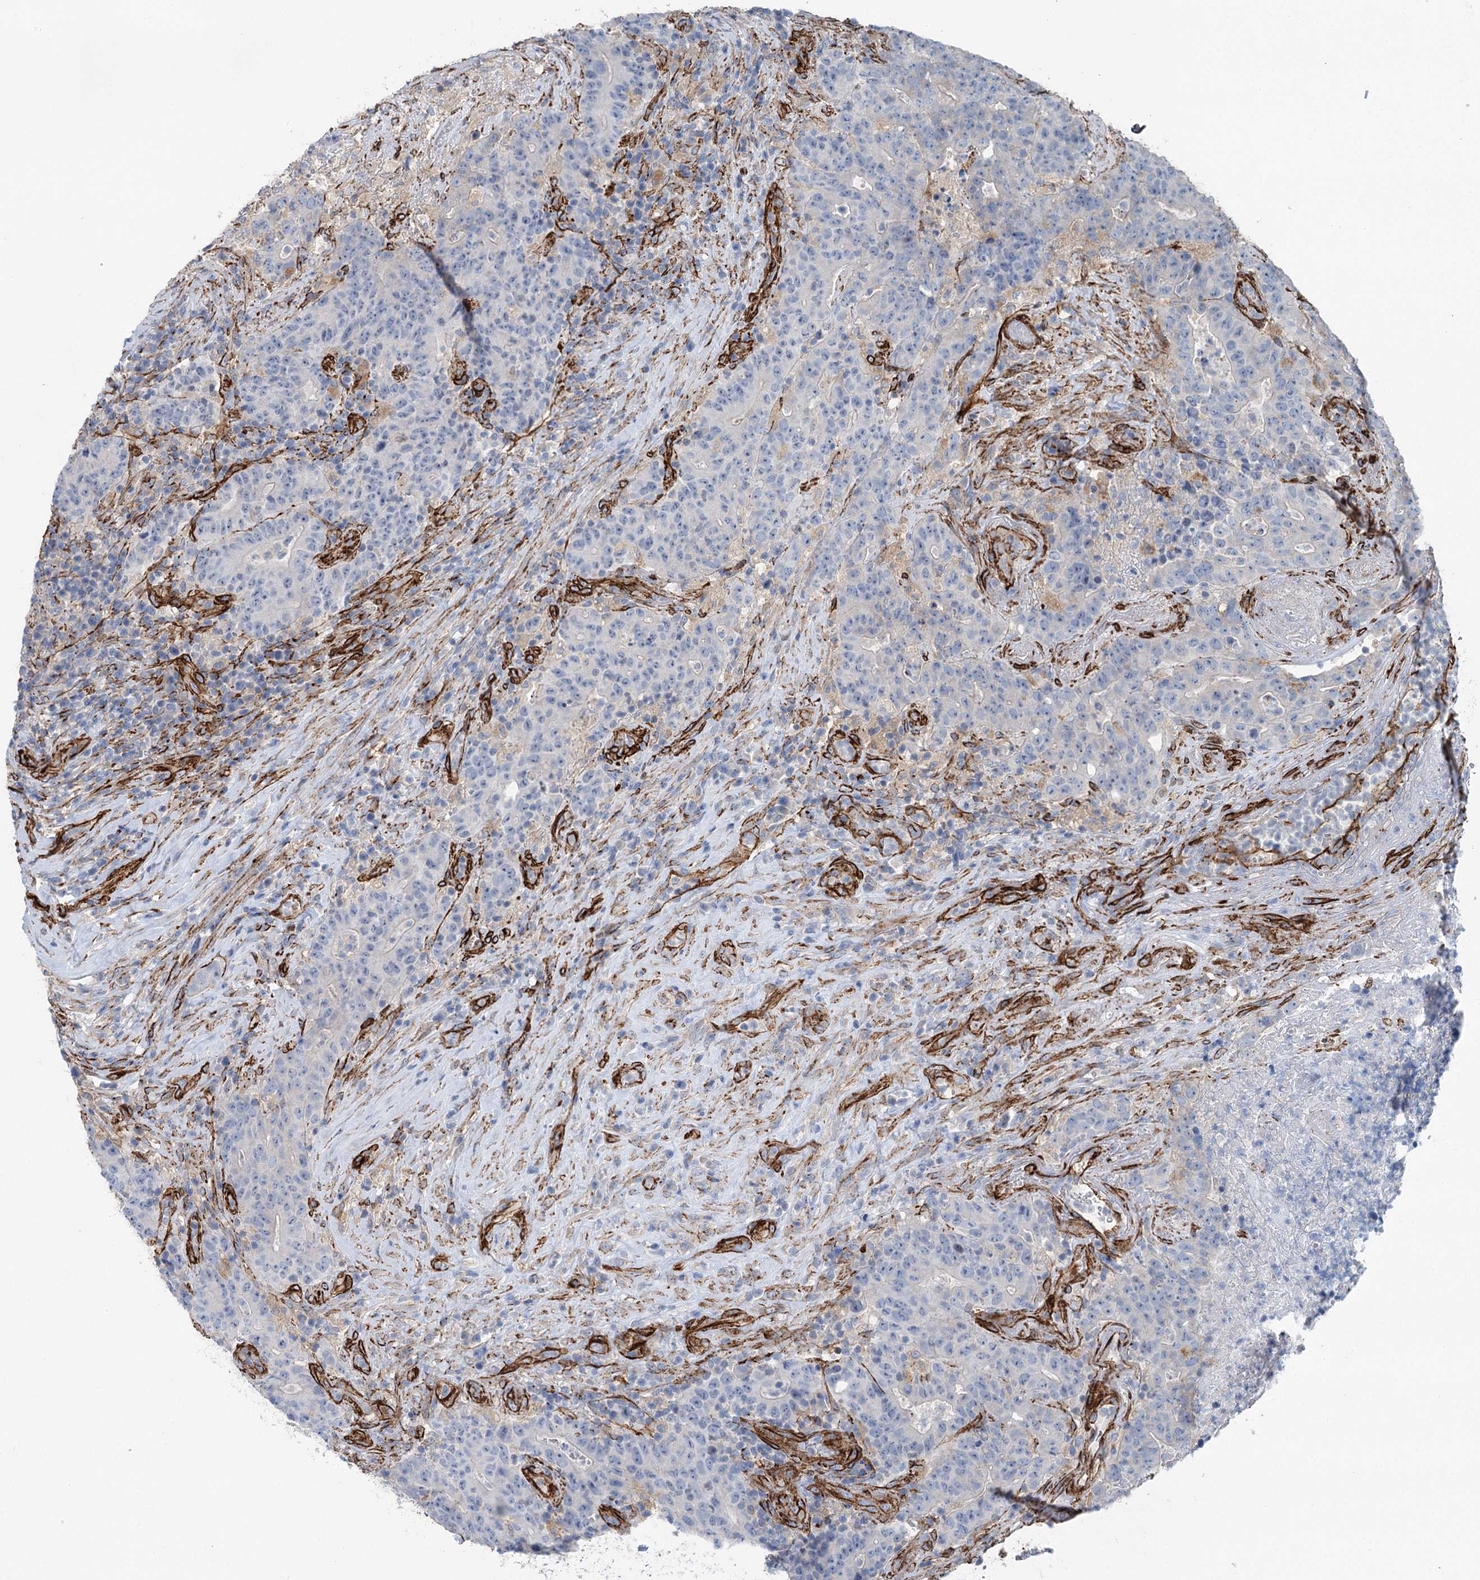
{"staining": {"intensity": "negative", "quantity": "none", "location": "none"}, "tissue": "colorectal cancer", "cell_type": "Tumor cells", "image_type": "cancer", "snomed": [{"axis": "morphology", "description": "Adenocarcinoma, NOS"}, {"axis": "topography", "description": "Colon"}], "caption": "Immunohistochemistry (IHC) photomicrograph of neoplastic tissue: human adenocarcinoma (colorectal) stained with DAB (3,3'-diaminobenzidine) demonstrates no significant protein expression in tumor cells.", "gene": "IQSEC1", "patient": {"sex": "female", "age": 75}}